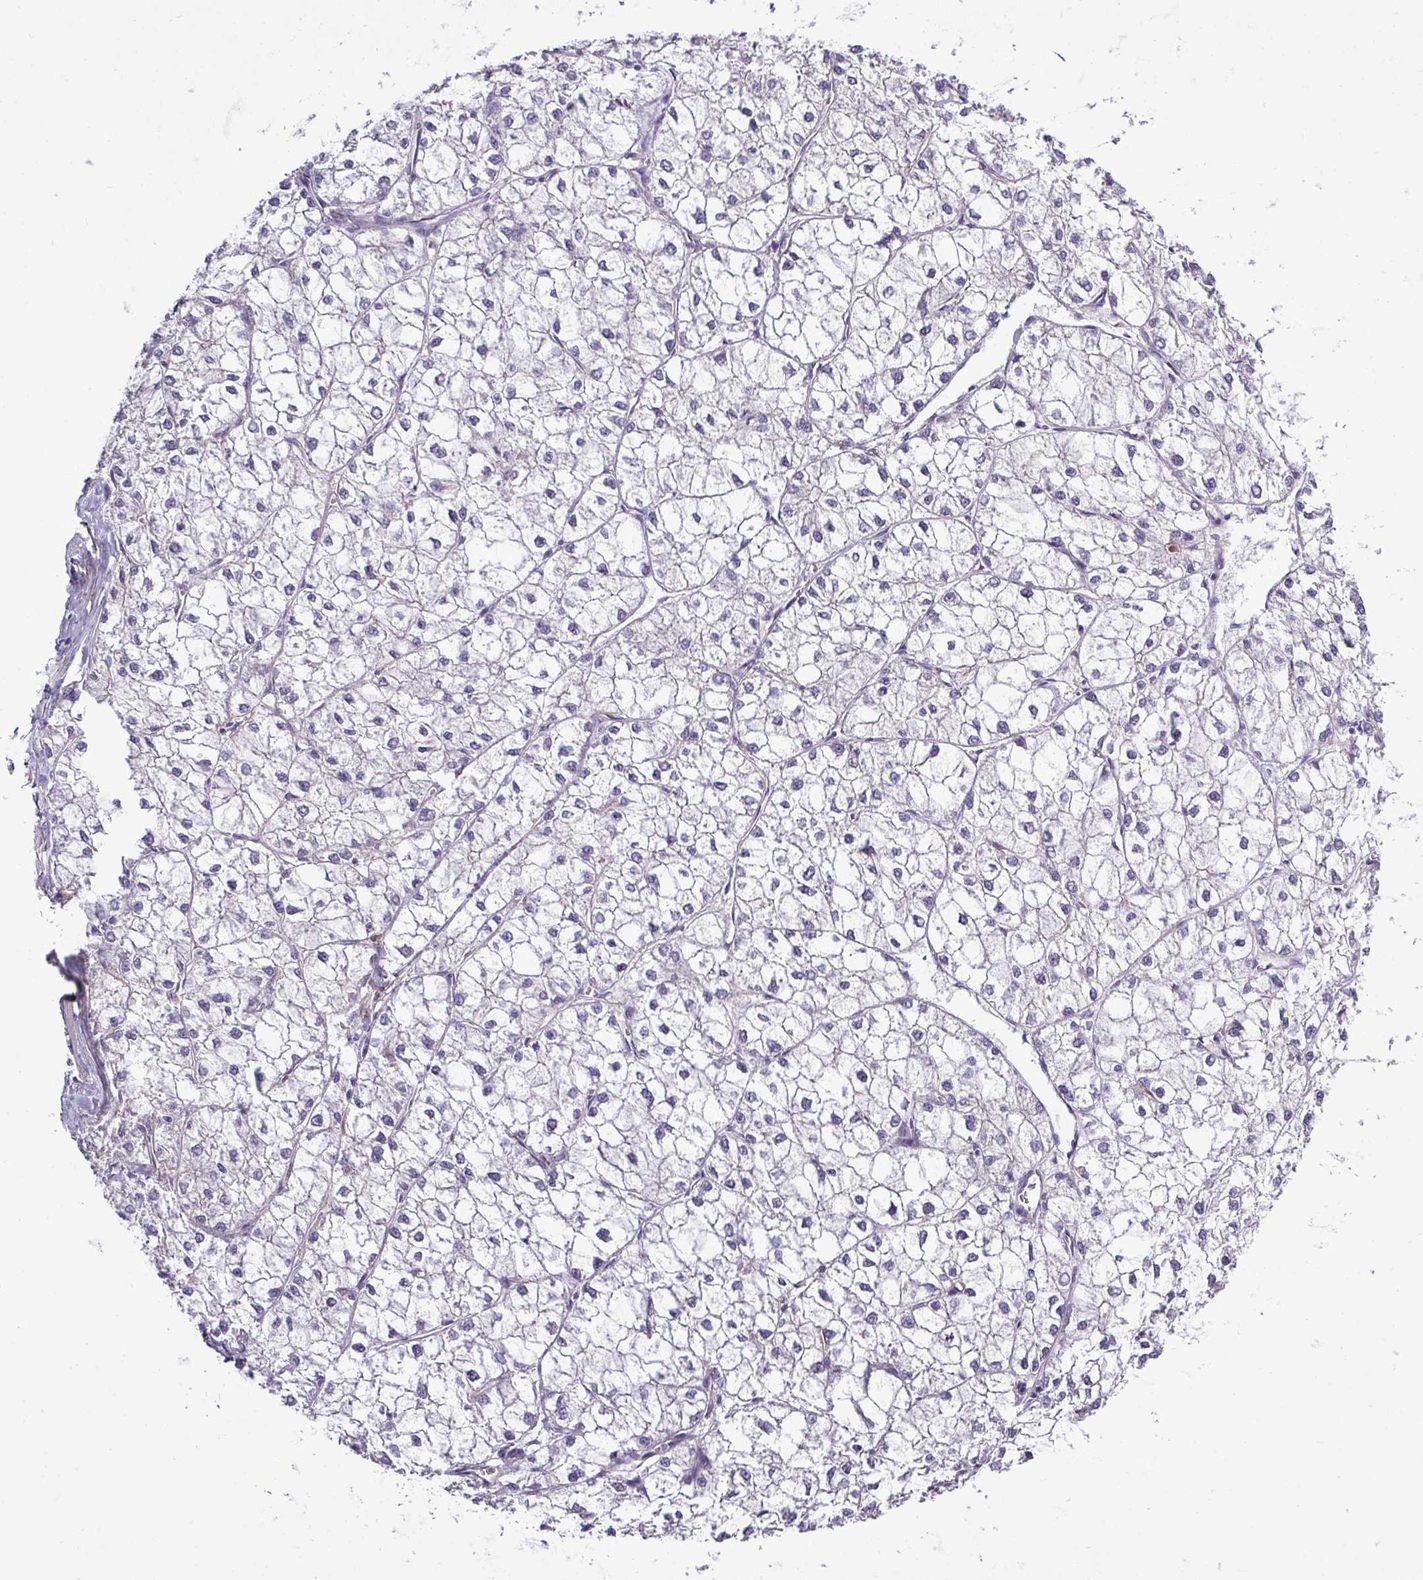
{"staining": {"intensity": "negative", "quantity": "none", "location": "none"}, "tissue": "liver cancer", "cell_type": "Tumor cells", "image_type": "cancer", "snomed": [{"axis": "morphology", "description": "Carcinoma, Hepatocellular, NOS"}, {"axis": "topography", "description": "Liver"}], "caption": "Immunohistochemistry photomicrograph of human liver cancer stained for a protein (brown), which displays no positivity in tumor cells. The staining is performed using DAB (3,3'-diaminobenzidine) brown chromogen with nuclei counter-stained in using hematoxylin.", "gene": "PARD6A", "patient": {"sex": "female", "age": 43}}